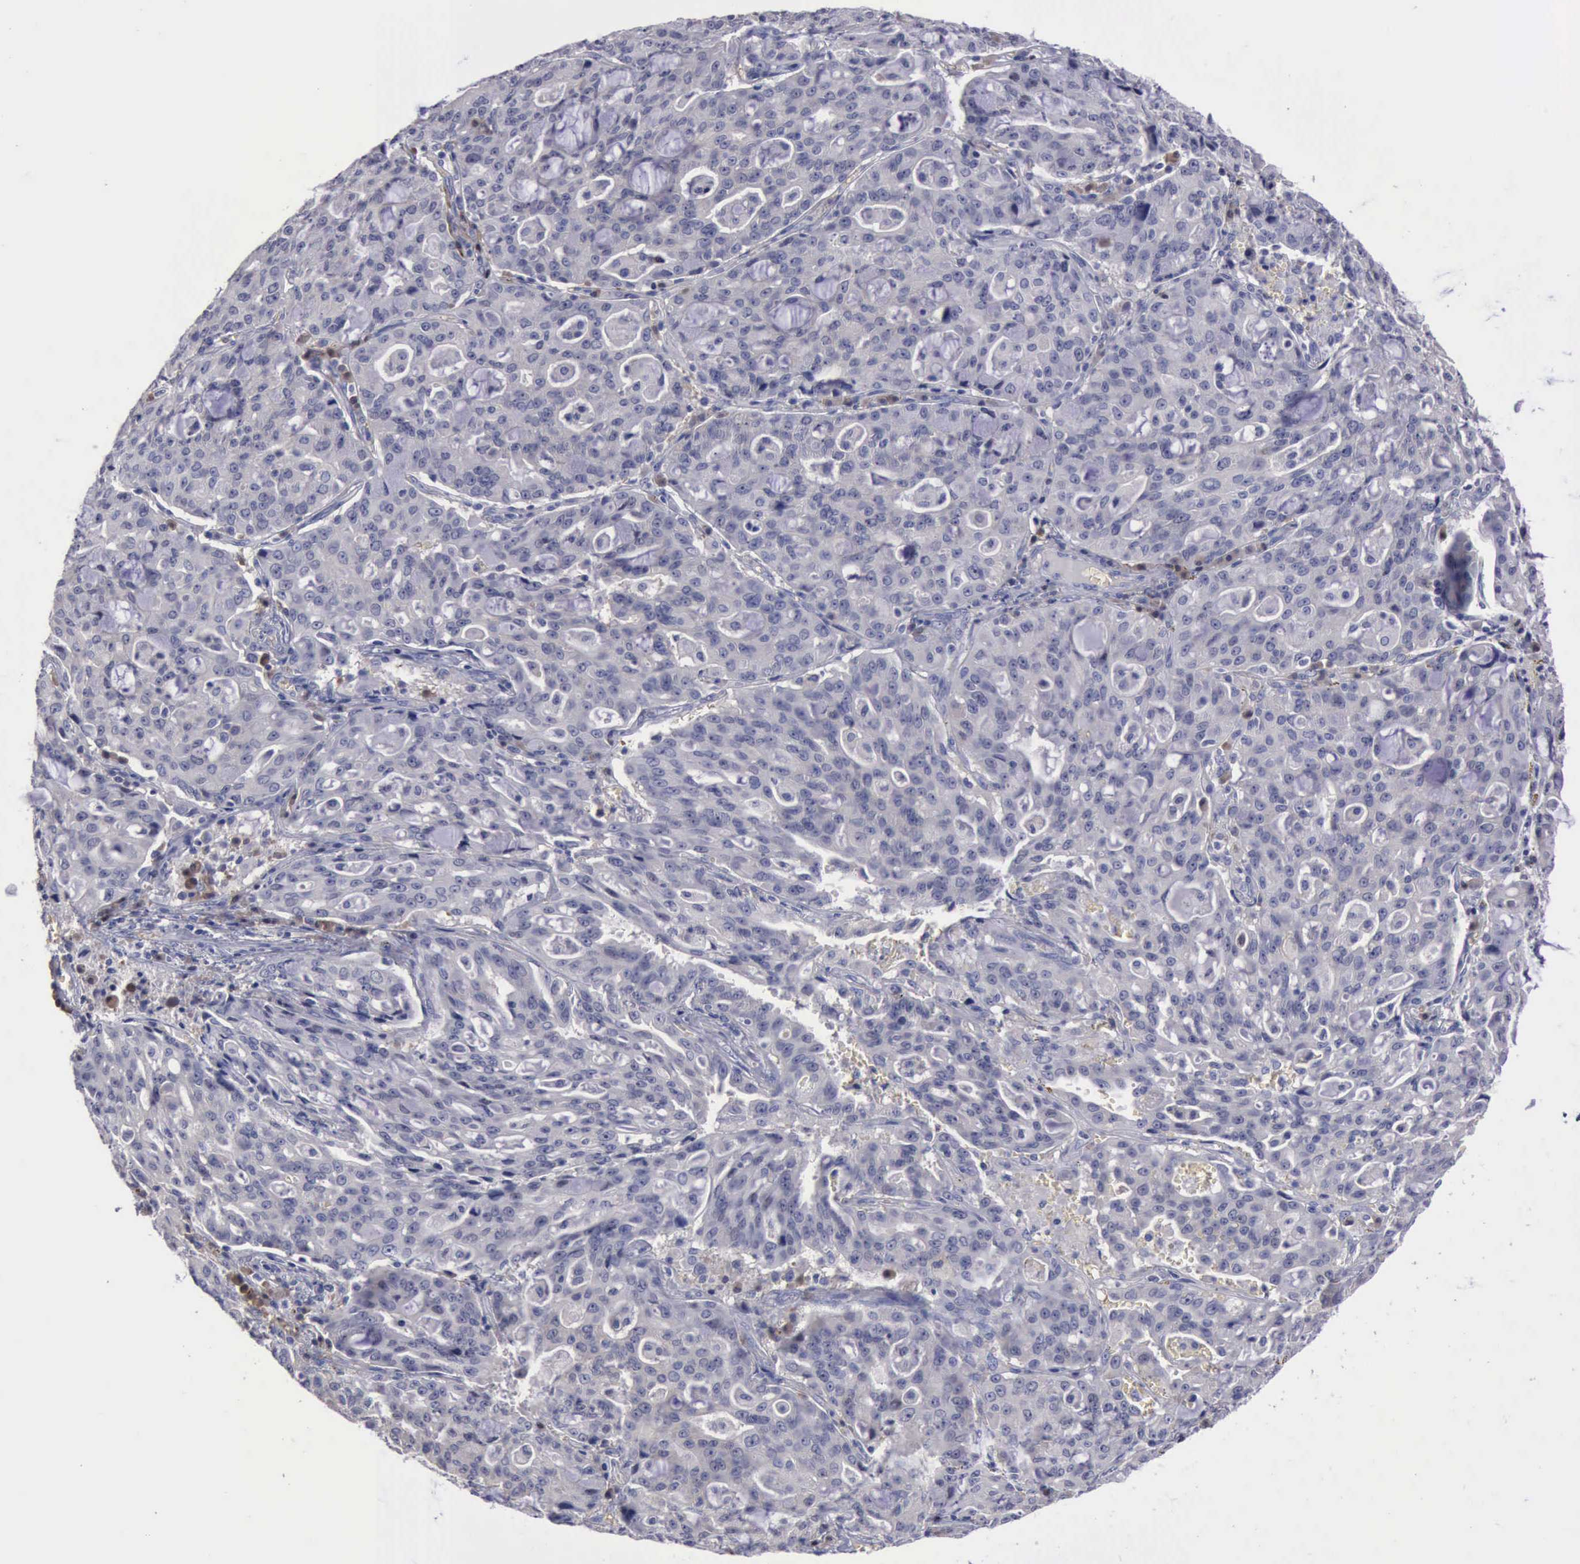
{"staining": {"intensity": "negative", "quantity": "none", "location": "none"}, "tissue": "lung cancer", "cell_type": "Tumor cells", "image_type": "cancer", "snomed": [{"axis": "morphology", "description": "Adenocarcinoma, NOS"}, {"axis": "topography", "description": "Lung"}], "caption": "Immunohistochemical staining of lung adenocarcinoma demonstrates no significant positivity in tumor cells. The staining was performed using DAB (3,3'-diaminobenzidine) to visualize the protein expression in brown, while the nuclei were stained in blue with hematoxylin (Magnification: 20x).", "gene": "CEP128", "patient": {"sex": "female", "age": 44}}